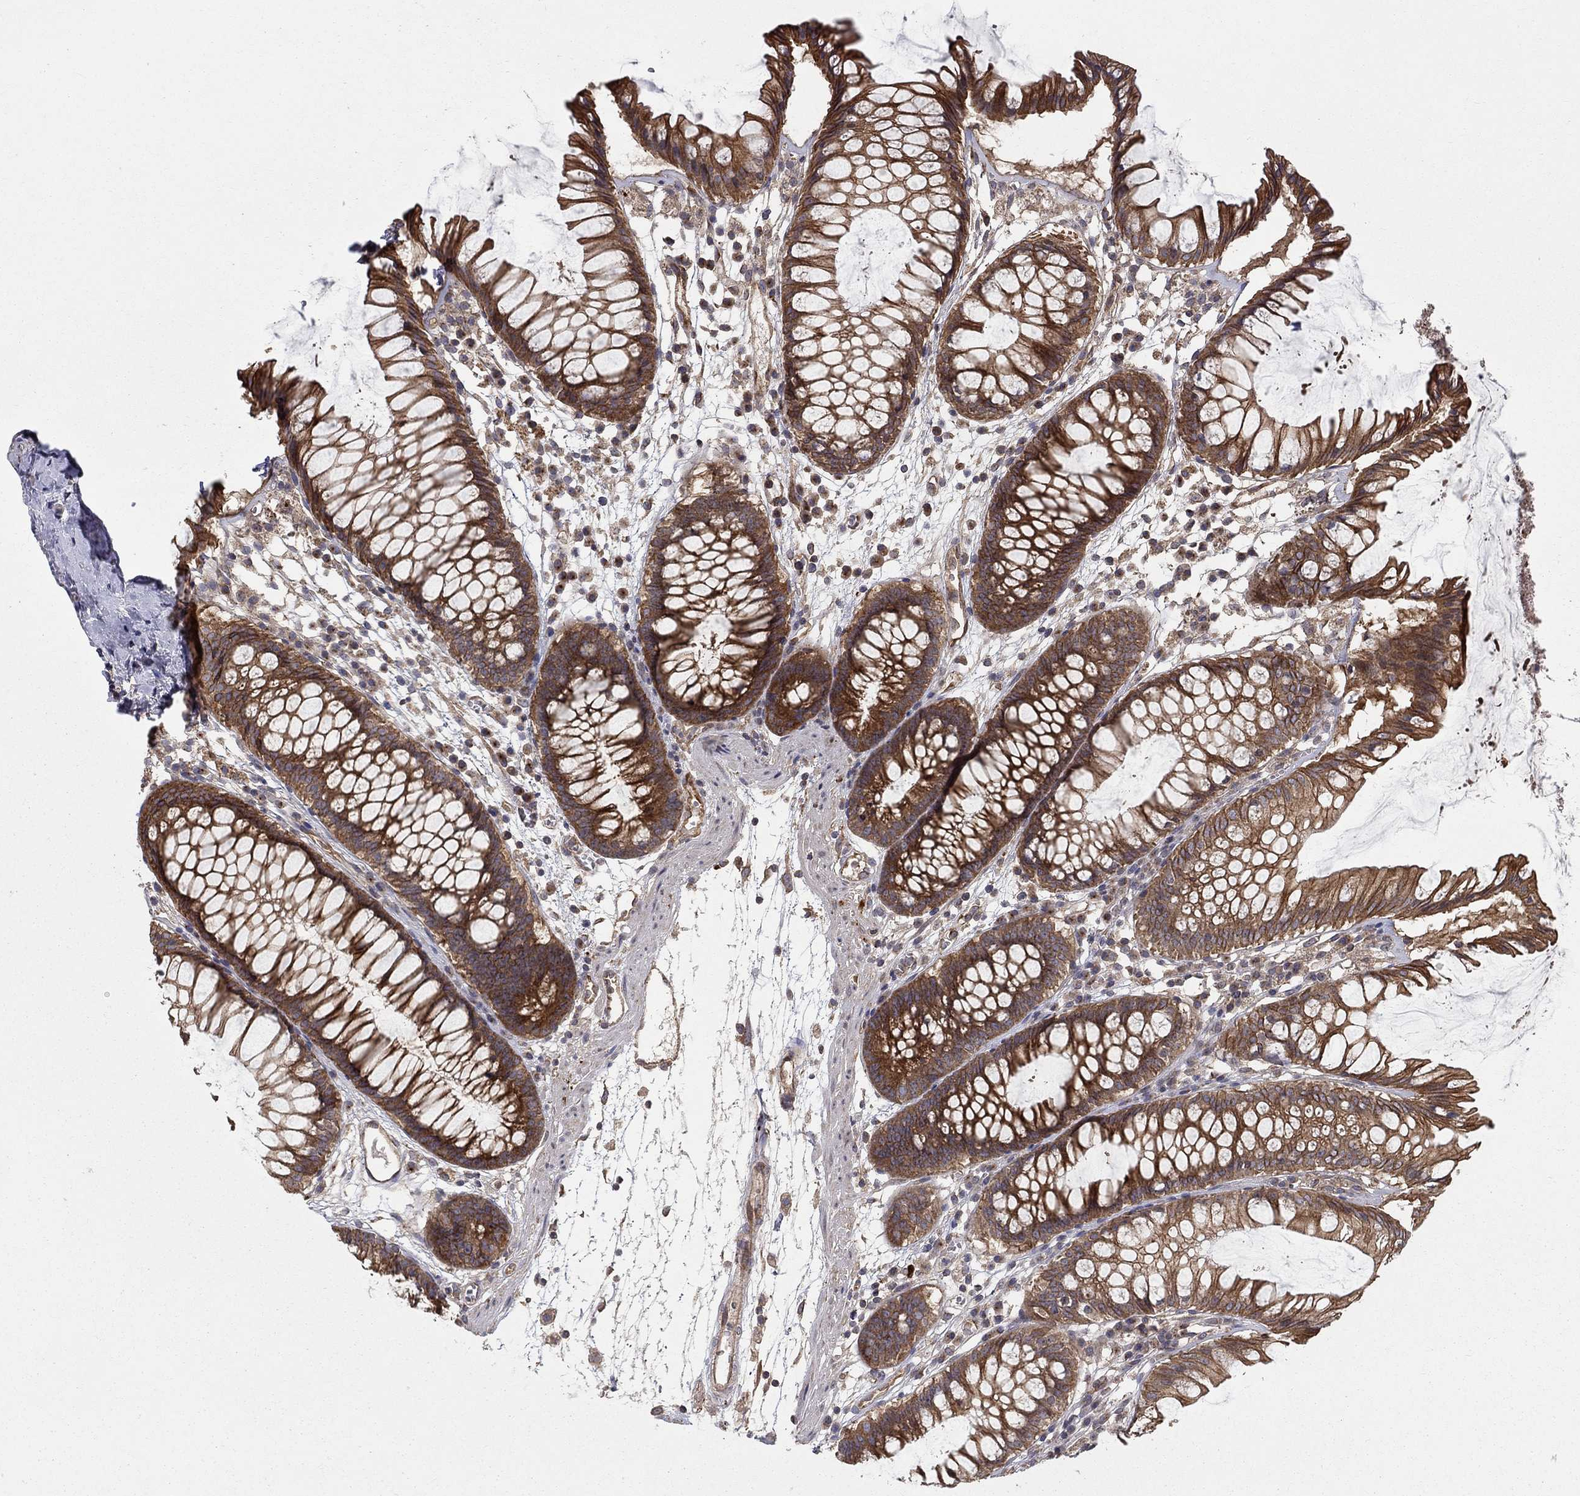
{"staining": {"intensity": "moderate", "quantity": ">75%", "location": "cytoplasmic/membranous"}, "tissue": "colon", "cell_type": "Endothelial cells", "image_type": "normal", "snomed": [{"axis": "morphology", "description": "Normal tissue, NOS"}, {"axis": "morphology", "description": "Adenocarcinoma, NOS"}, {"axis": "topography", "description": "Colon"}], "caption": "Immunohistochemistry (IHC) photomicrograph of normal colon: human colon stained using immunohistochemistry (IHC) reveals medium levels of moderate protein expression localized specifically in the cytoplasmic/membranous of endothelial cells, appearing as a cytoplasmic/membranous brown color.", "gene": "BMERB1", "patient": {"sex": "male", "age": 65}}